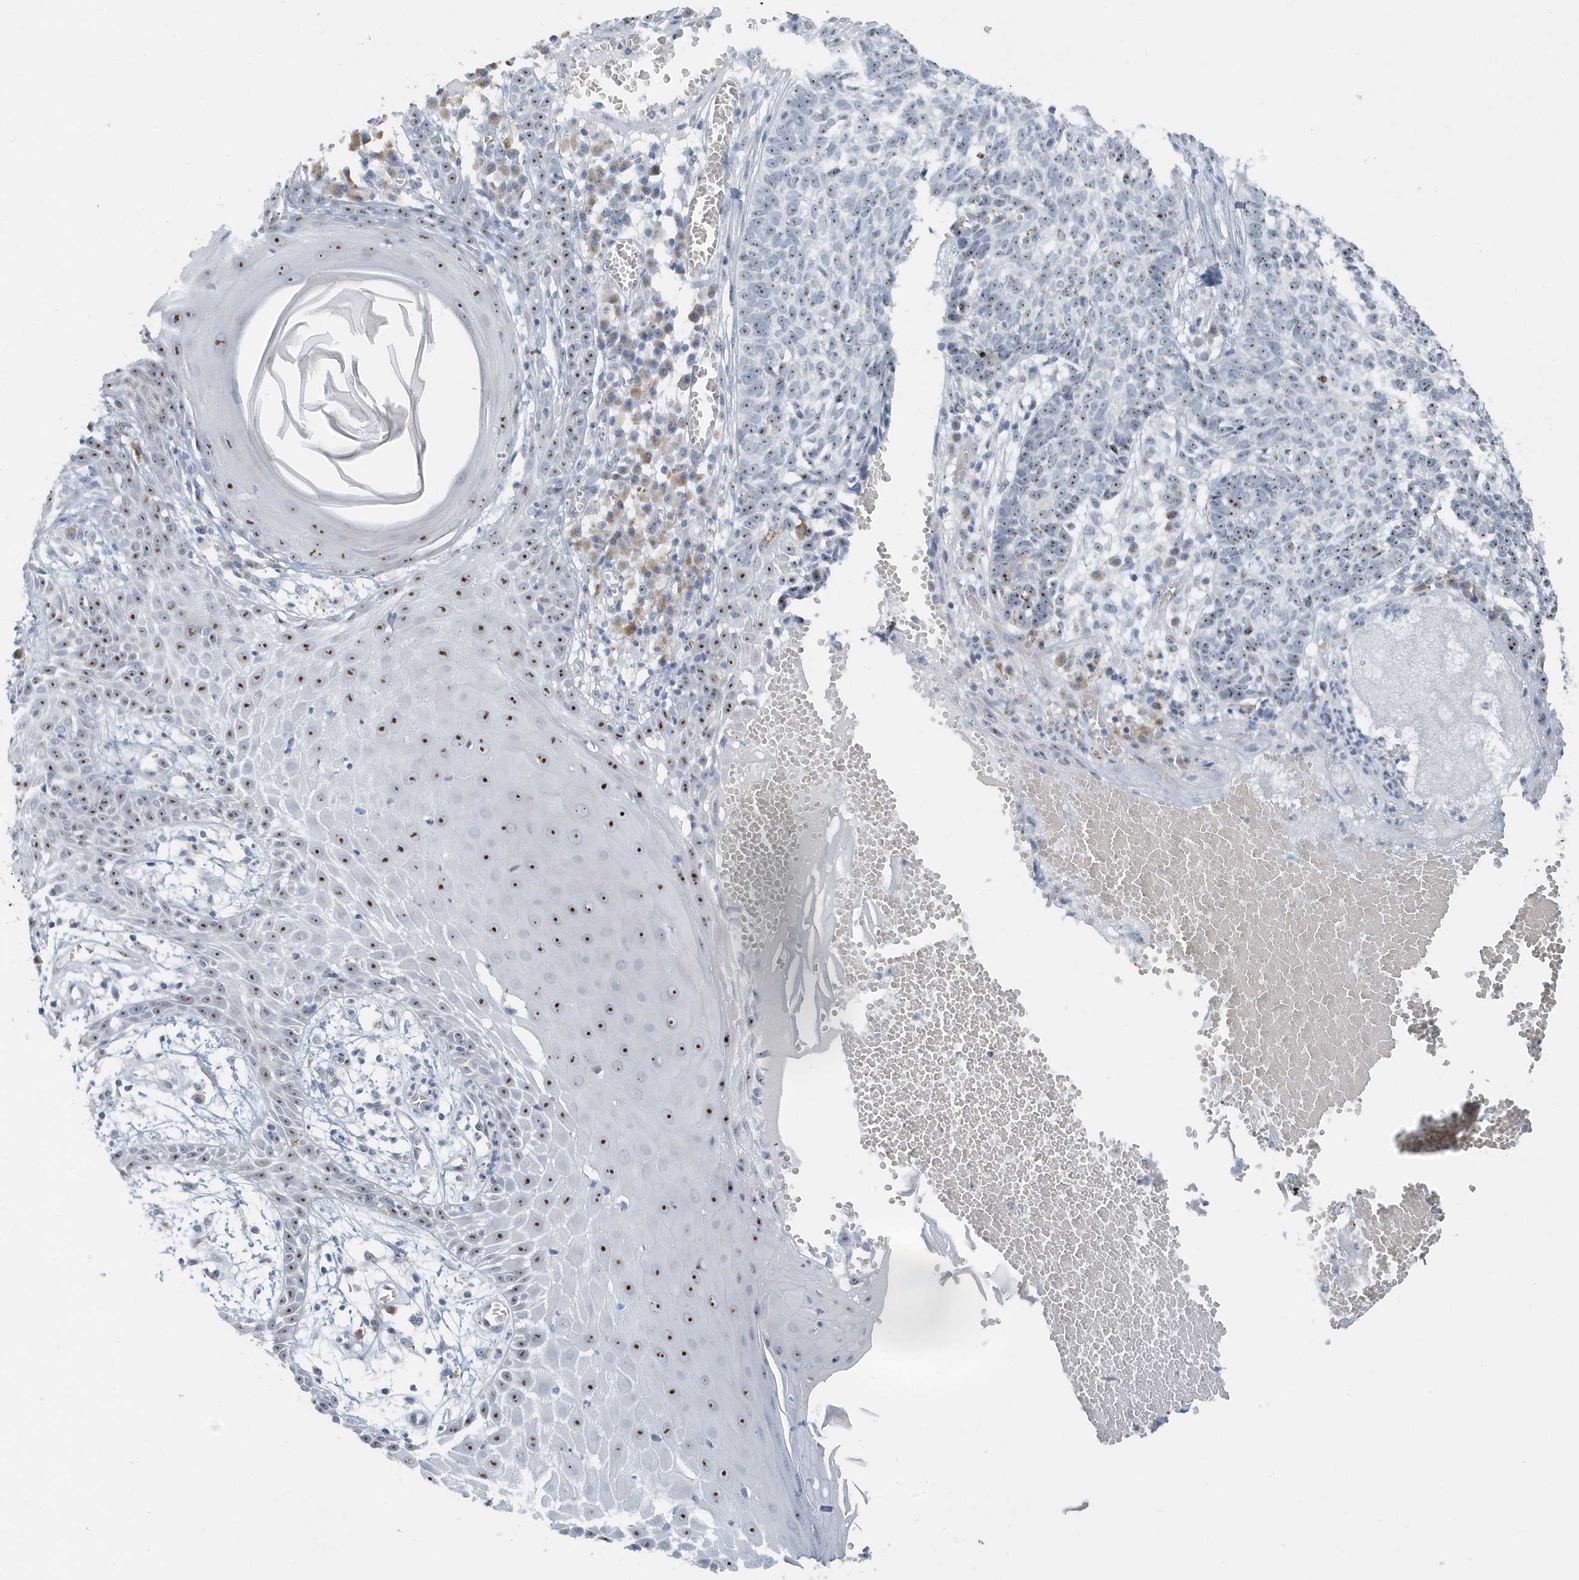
{"staining": {"intensity": "weak", "quantity": ">75%", "location": "nuclear"}, "tissue": "skin cancer", "cell_type": "Tumor cells", "image_type": "cancer", "snomed": [{"axis": "morphology", "description": "Basal cell carcinoma"}, {"axis": "topography", "description": "Skin"}], "caption": "Immunohistochemical staining of skin cancer demonstrates weak nuclear protein staining in approximately >75% of tumor cells.", "gene": "RPF2", "patient": {"sex": "male", "age": 85}}